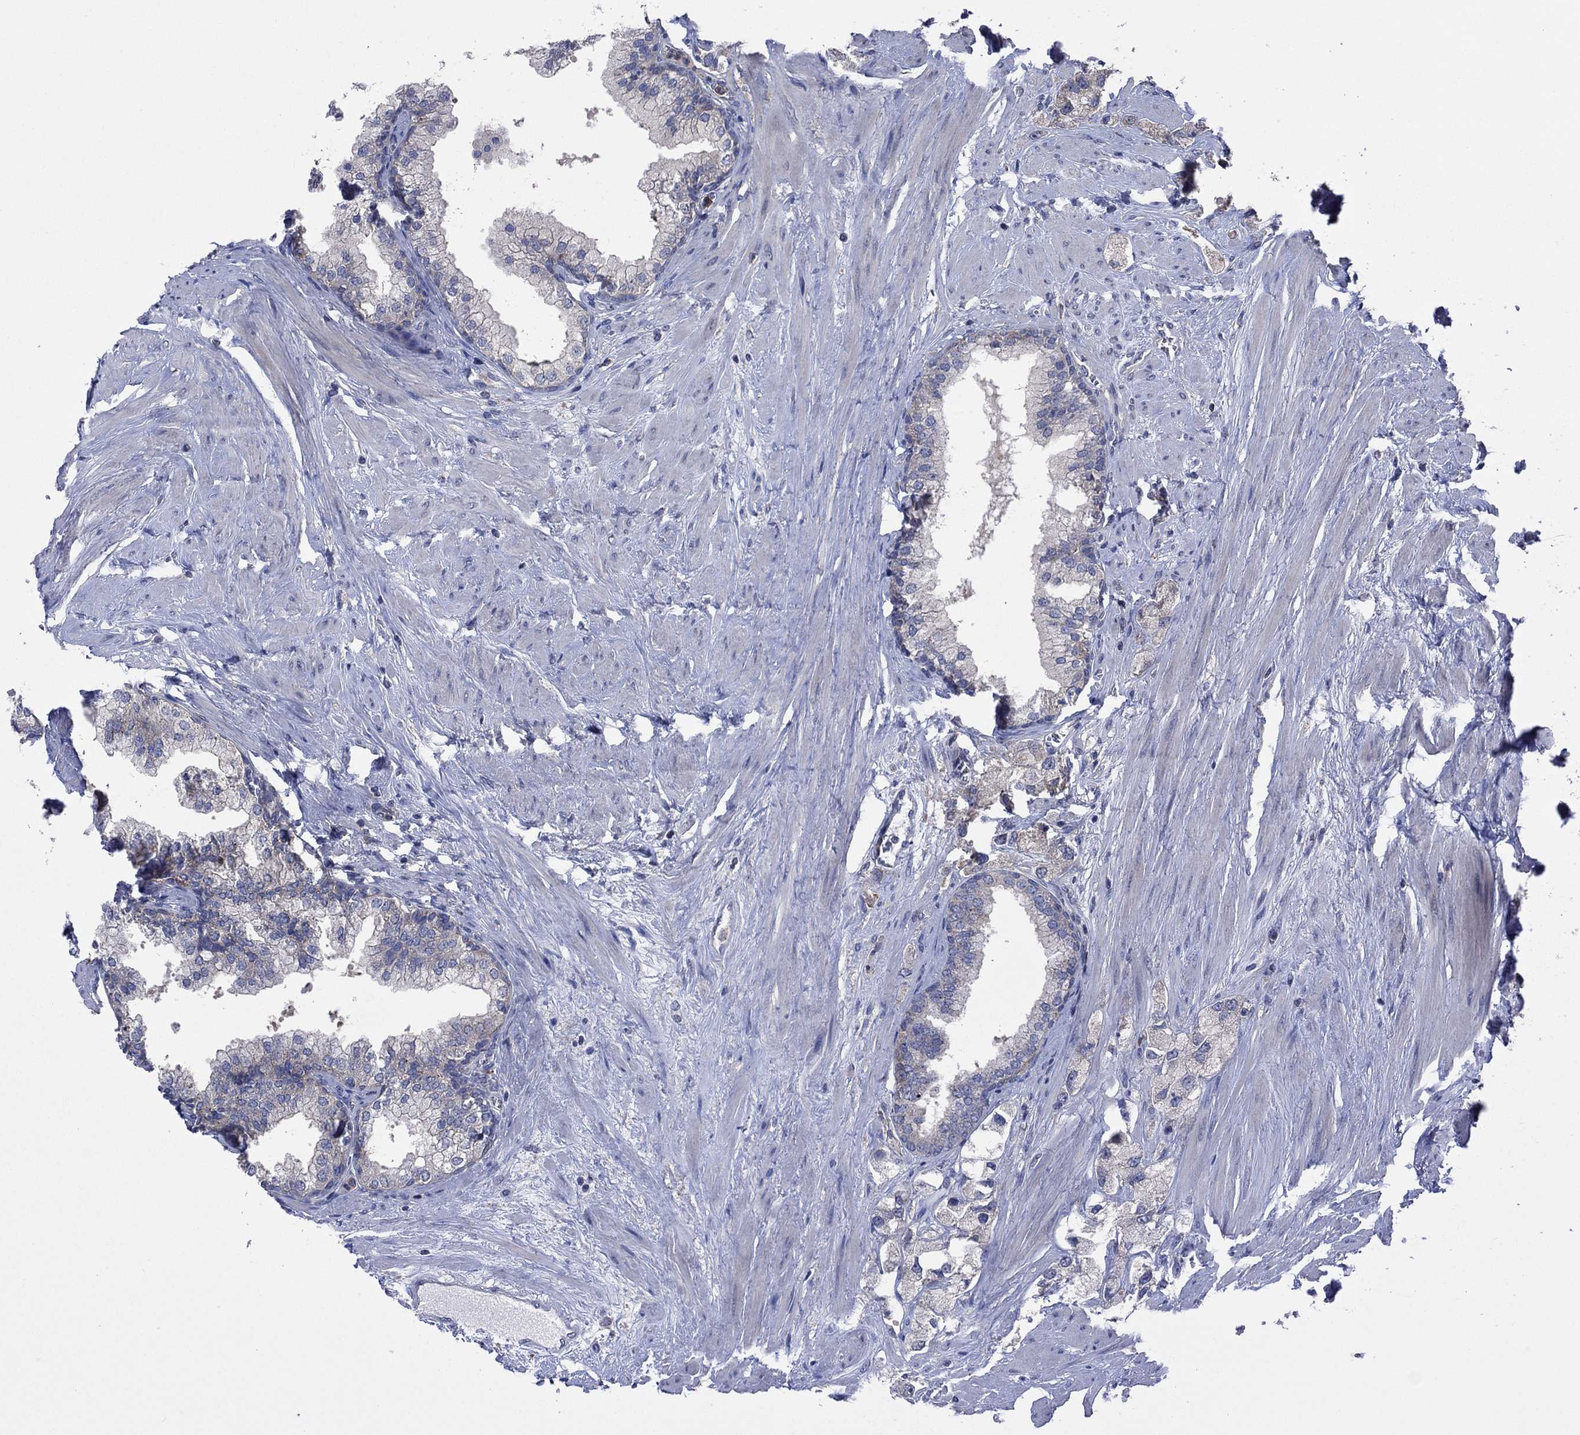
{"staining": {"intensity": "negative", "quantity": "none", "location": "none"}, "tissue": "prostate cancer", "cell_type": "Tumor cells", "image_type": "cancer", "snomed": [{"axis": "morphology", "description": "Adenocarcinoma, NOS"}, {"axis": "topography", "description": "Prostate and seminal vesicle, NOS"}, {"axis": "topography", "description": "Prostate"}], "caption": "The histopathology image exhibits no significant expression in tumor cells of prostate adenocarcinoma. (DAB (3,3'-diaminobenzidine) immunohistochemistry (IHC) with hematoxylin counter stain).", "gene": "MEA1", "patient": {"sex": "male", "age": 64}}